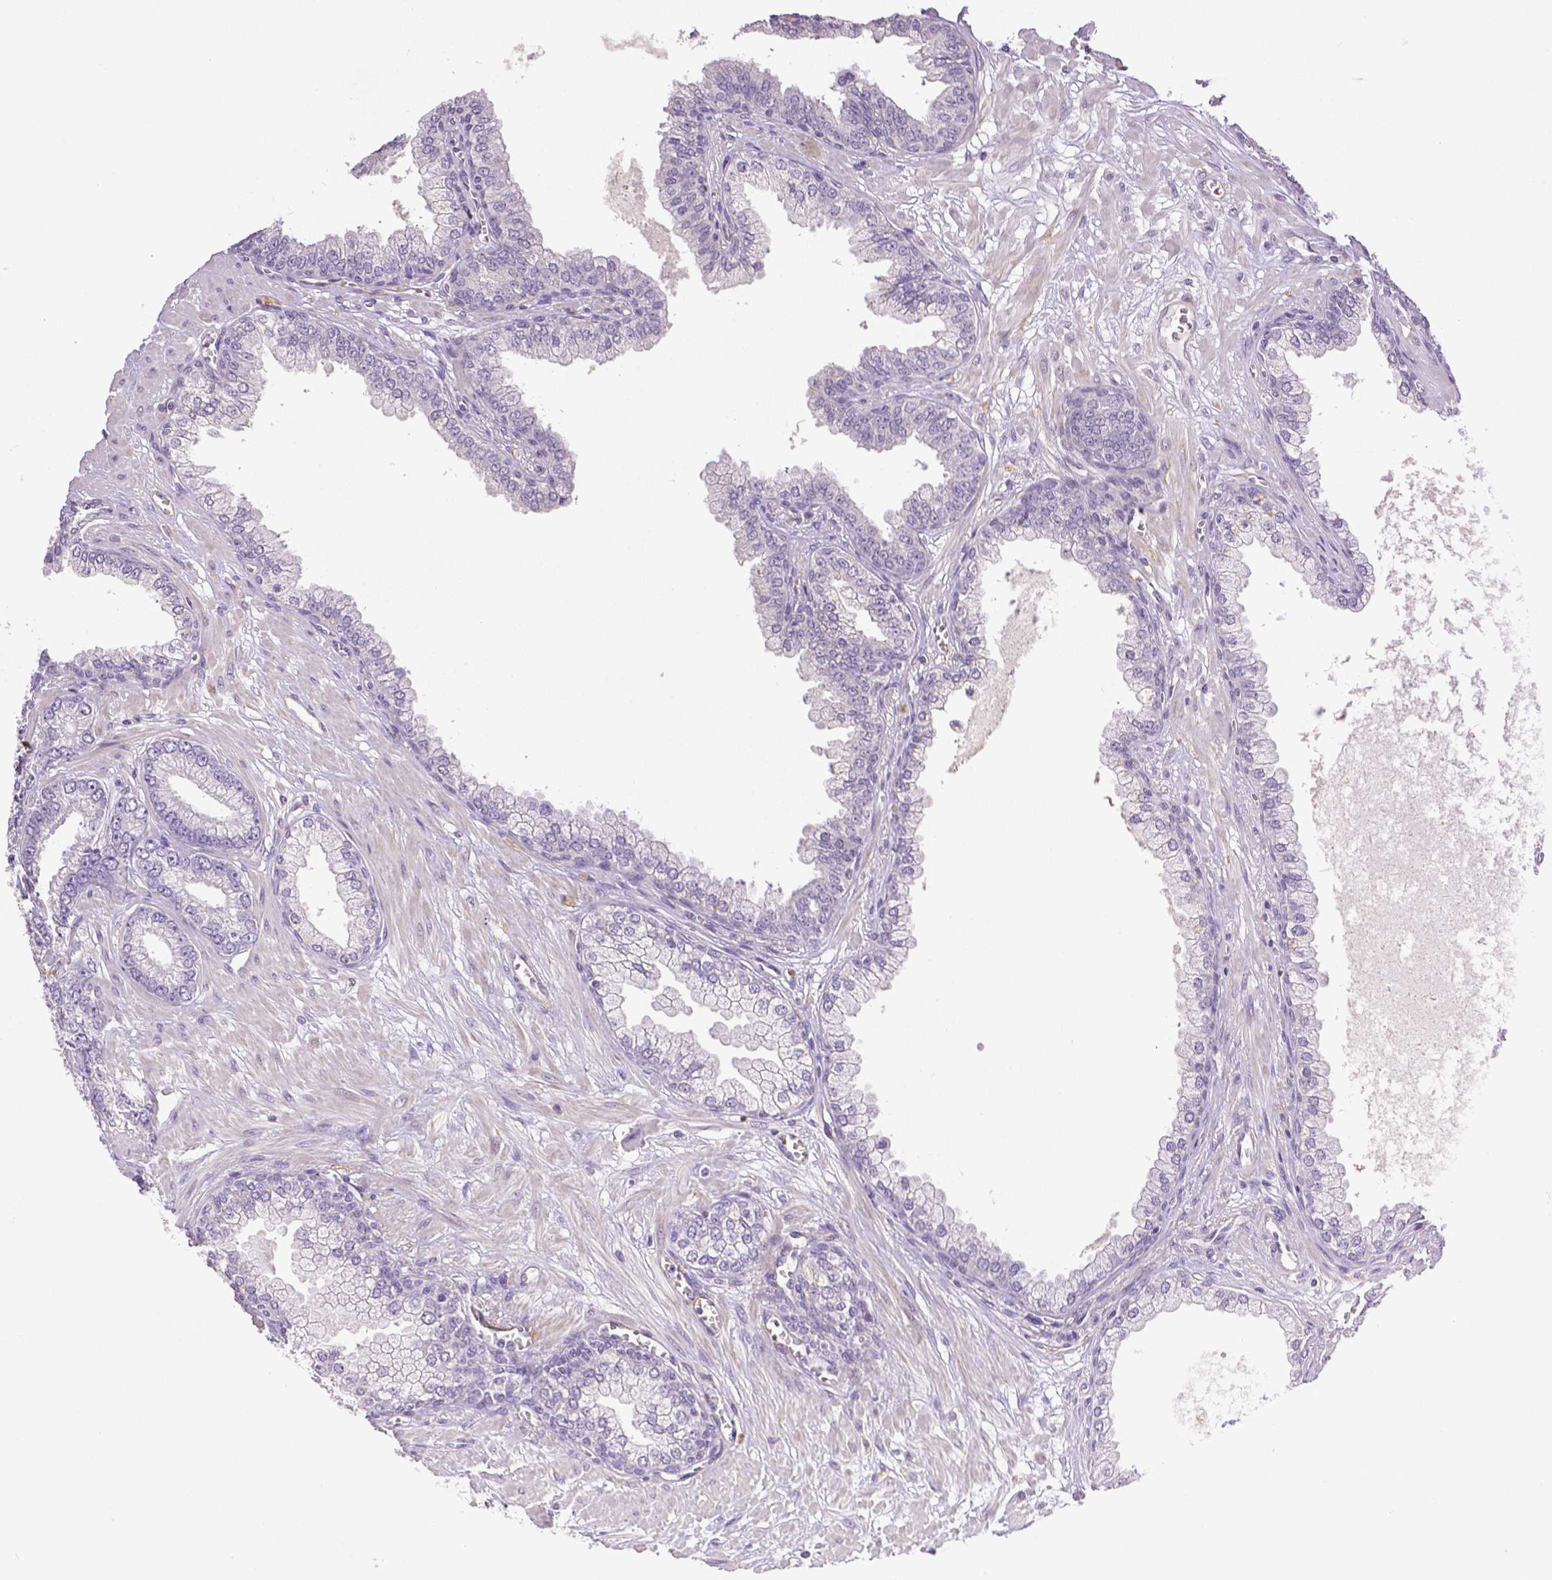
{"staining": {"intensity": "negative", "quantity": "none", "location": "none"}, "tissue": "prostate cancer", "cell_type": "Tumor cells", "image_type": "cancer", "snomed": [{"axis": "morphology", "description": "Adenocarcinoma, Low grade"}, {"axis": "topography", "description": "Prostate"}], "caption": "IHC of human prostate cancer (adenocarcinoma (low-grade)) reveals no expression in tumor cells.", "gene": "THY1", "patient": {"sex": "male", "age": 64}}